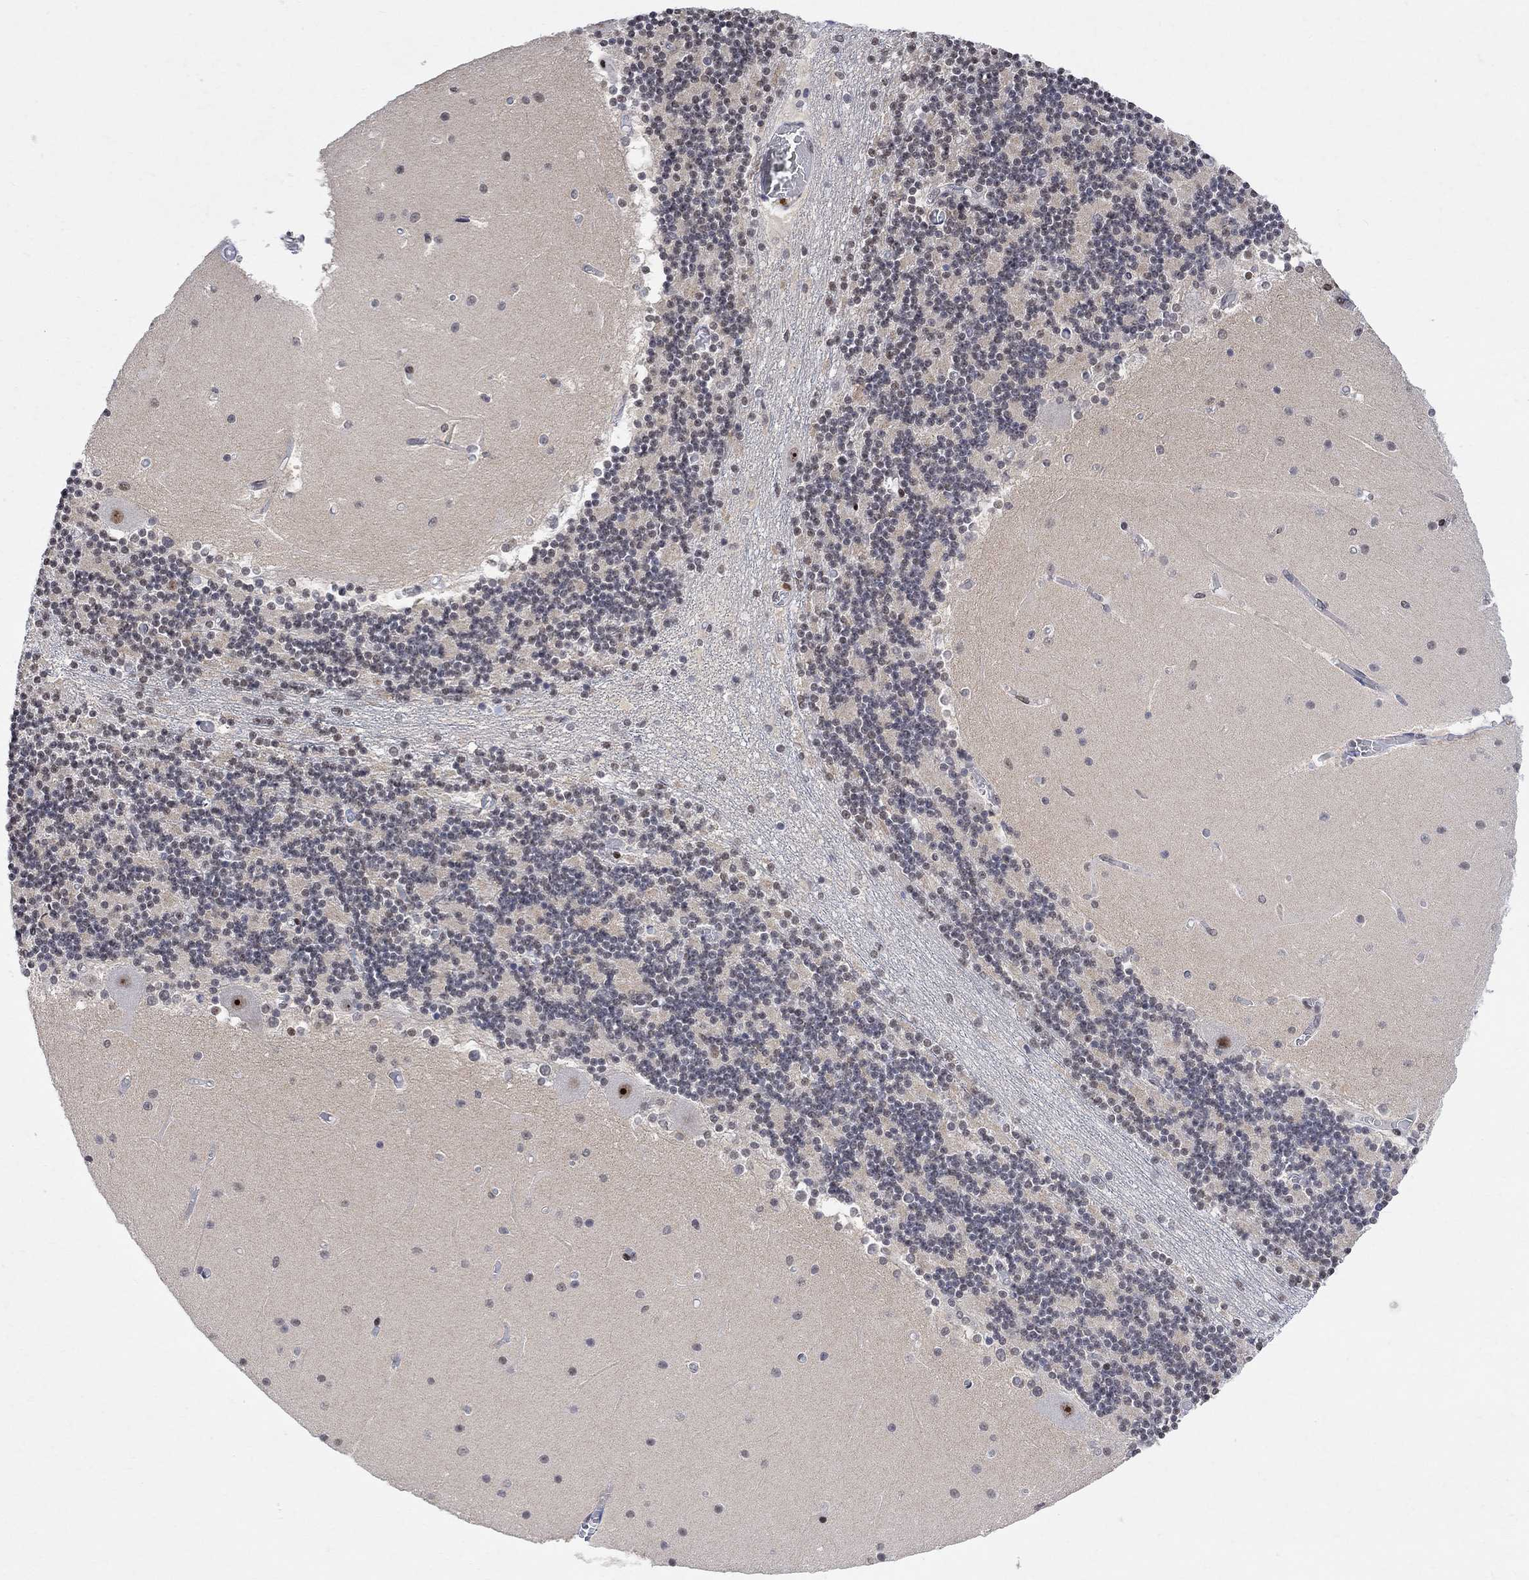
{"staining": {"intensity": "negative", "quantity": "none", "location": "none"}, "tissue": "cerebellum", "cell_type": "Cells in granular layer", "image_type": "normal", "snomed": [{"axis": "morphology", "description": "Normal tissue, NOS"}, {"axis": "topography", "description": "Cerebellum"}], "caption": "This histopathology image is of normal cerebellum stained with immunohistochemistry (IHC) to label a protein in brown with the nuclei are counter-stained blue. There is no positivity in cells in granular layer. The staining is performed using DAB brown chromogen with nuclei counter-stained in using hematoxylin.", "gene": "E4F1", "patient": {"sex": "female", "age": 28}}